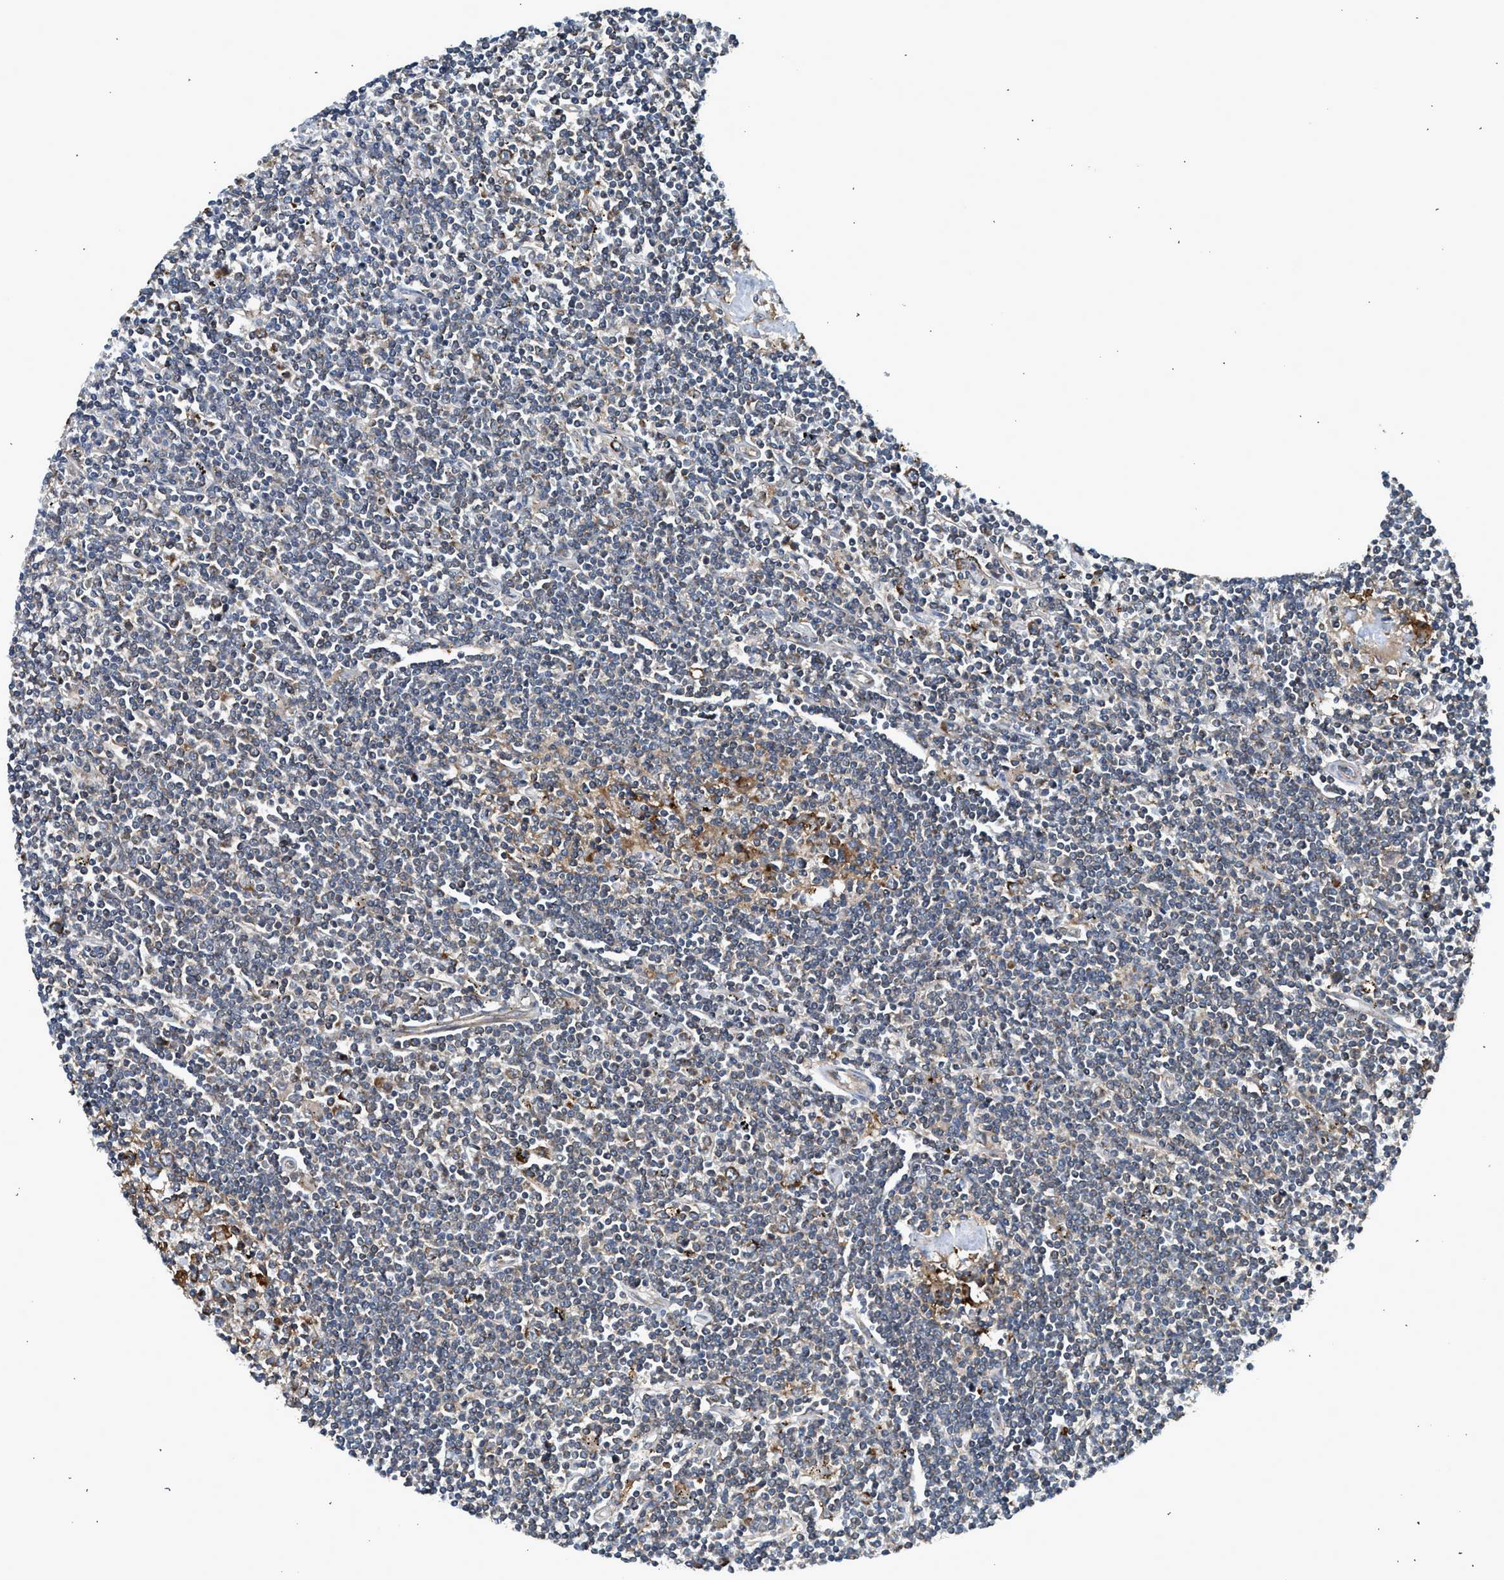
{"staining": {"intensity": "weak", "quantity": "<25%", "location": "cytoplasmic/membranous"}, "tissue": "lymphoma", "cell_type": "Tumor cells", "image_type": "cancer", "snomed": [{"axis": "morphology", "description": "Malignant lymphoma, non-Hodgkin's type, Low grade"}, {"axis": "topography", "description": "Spleen"}], "caption": "Tumor cells are negative for protein expression in human lymphoma. (DAB immunohistochemistry (IHC) visualized using brightfield microscopy, high magnification).", "gene": "STARD3", "patient": {"sex": "male", "age": 76}}